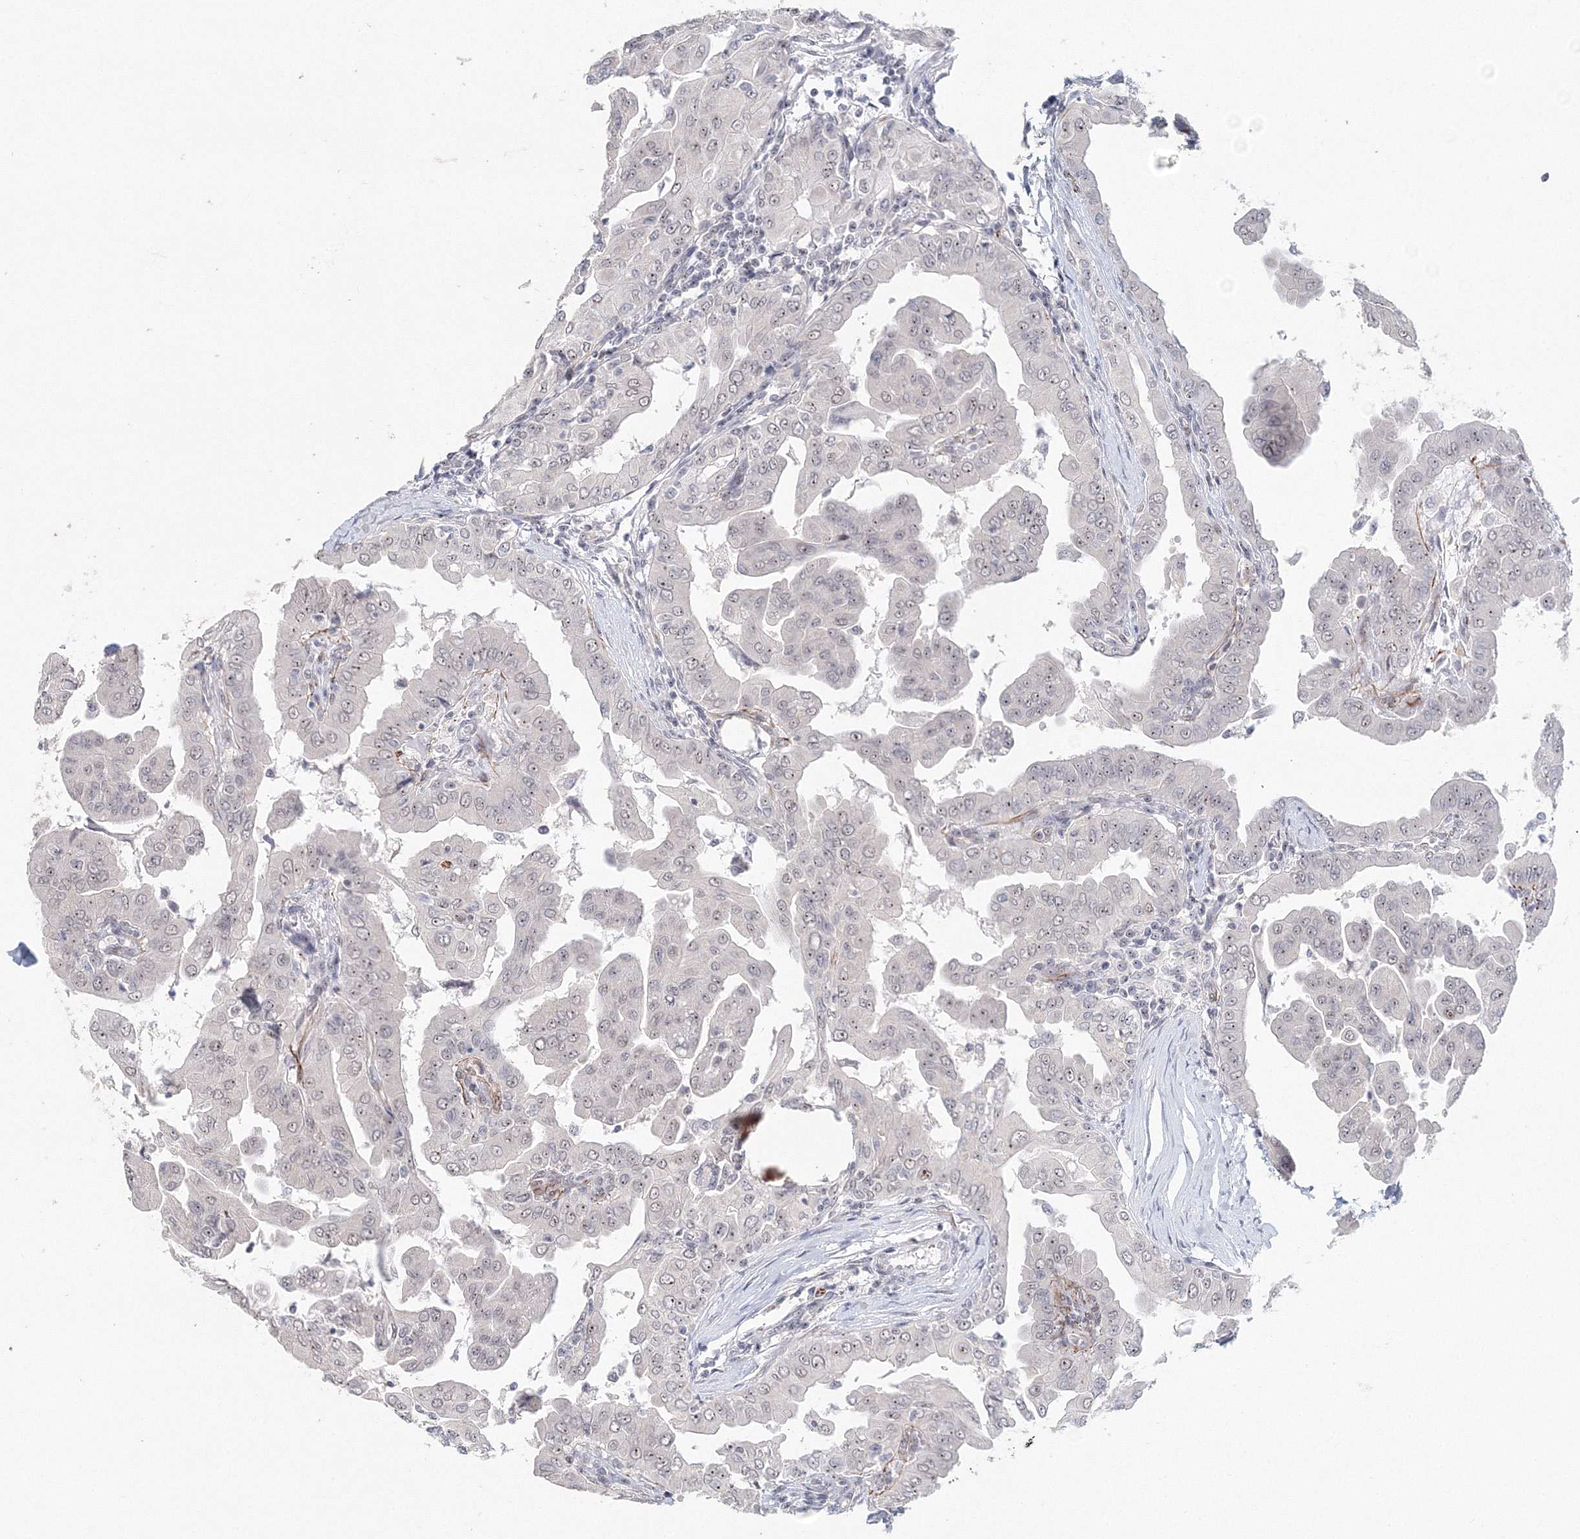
{"staining": {"intensity": "moderate", "quantity": "25%-75%", "location": "nuclear"}, "tissue": "thyroid cancer", "cell_type": "Tumor cells", "image_type": "cancer", "snomed": [{"axis": "morphology", "description": "Papillary adenocarcinoma, NOS"}, {"axis": "topography", "description": "Thyroid gland"}], "caption": "A high-resolution photomicrograph shows immunohistochemistry (IHC) staining of papillary adenocarcinoma (thyroid), which demonstrates moderate nuclear expression in about 25%-75% of tumor cells. Immunohistochemistry stains the protein in brown and the nuclei are stained blue.", "gene": "SIRT7", "patient": {"sex": "male", "age": 33}}